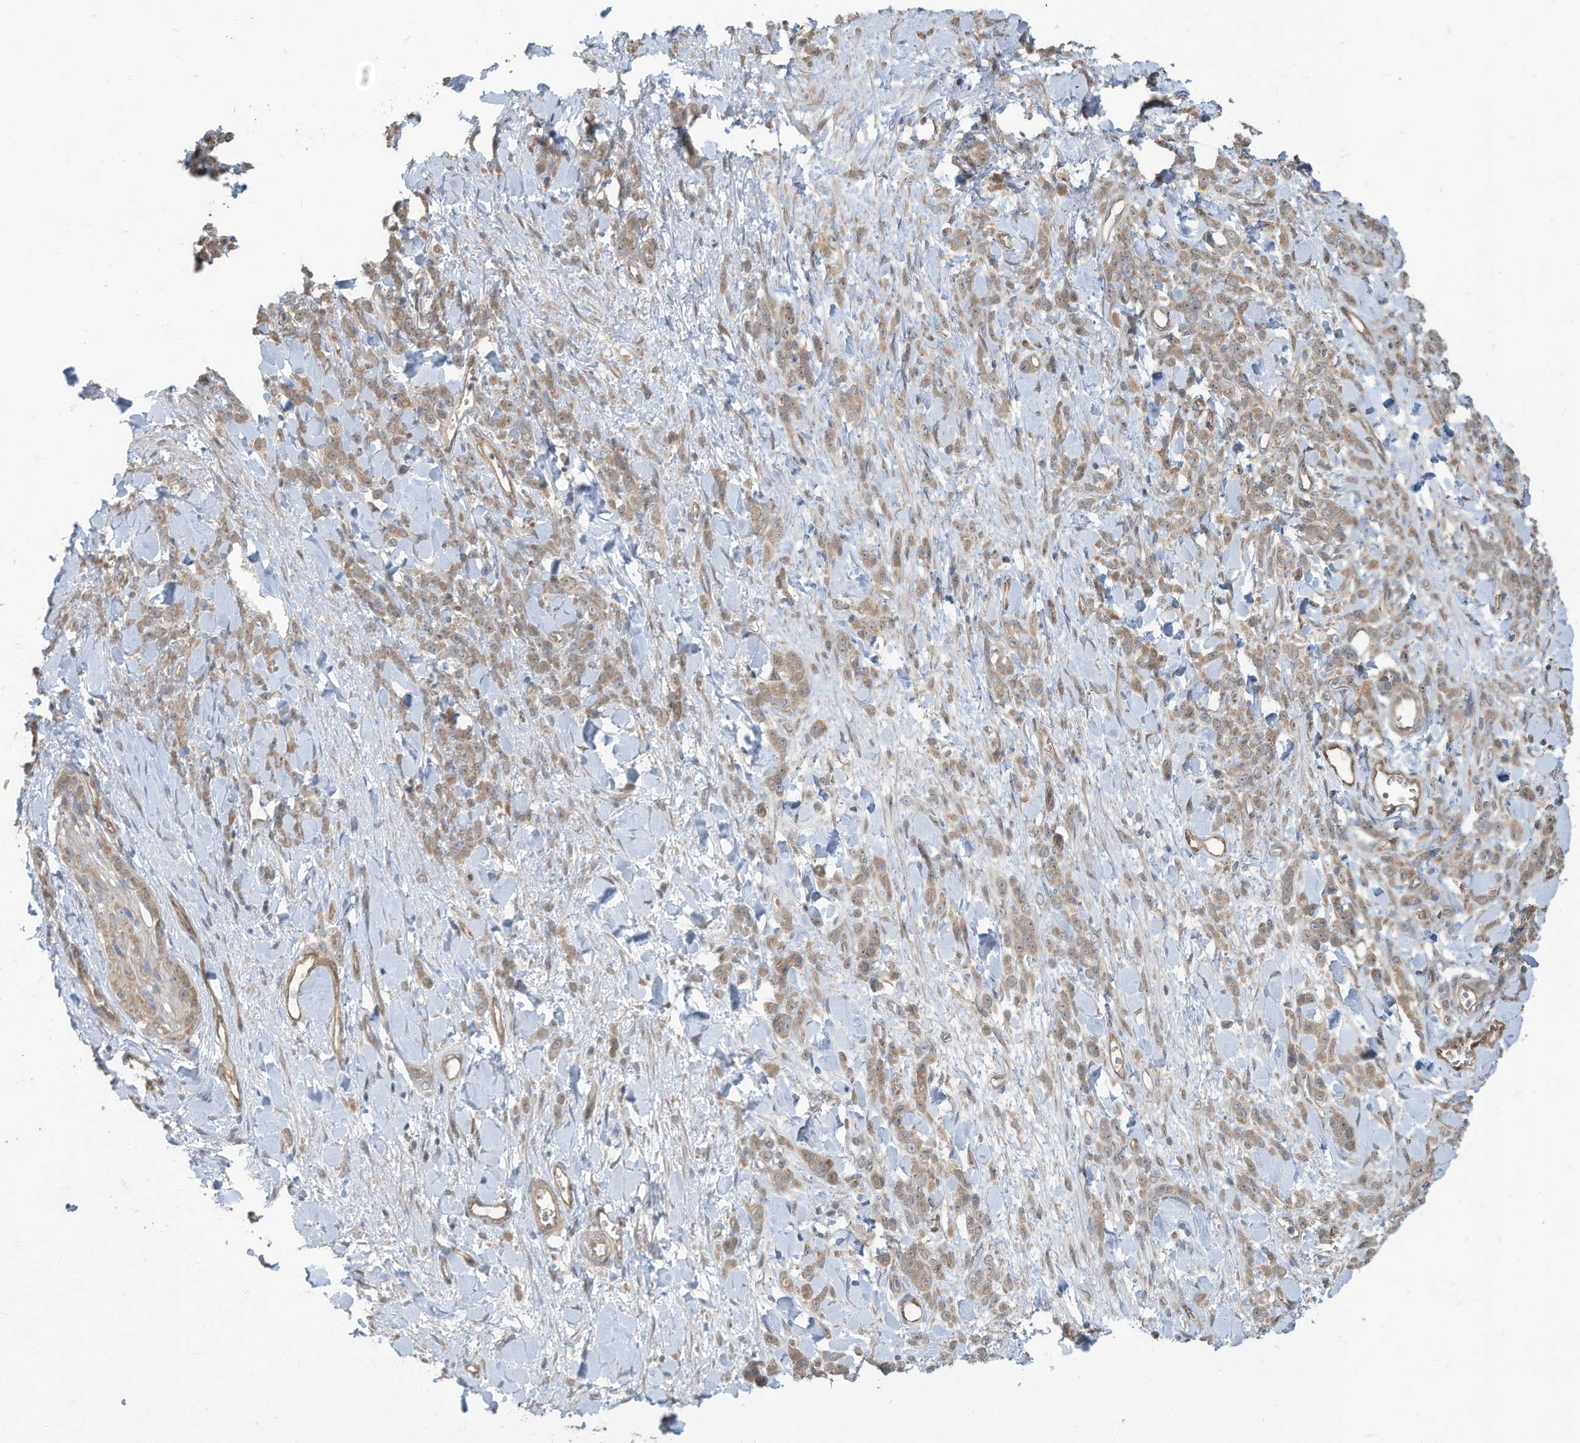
{"staining": {"intensity": "moderate", "quantity": ">75%", "location": "cytoplasmic/membranous"}, "tissue": "stomach cancer", "cell_type": "Tumor cells", "image_type": "cancer", "snomed": [{"axis": "morphology", "description": "Normal tissue, NOS"}, {"axis": "morphology", "description": "Adenocarcinoma, NOS"}, {"axis": "topography", "description": "Stomach"}], "caption": "Immunohistochemistry micrograph of neoplastic tissue: human adenocarcinoma (stomach) stained using immunohistochemistry displays medium levels of moderate protein expression localized specifically in the cytoplasmic/membranous of tumor cells, appearing as a cytoplasmic/membranous brown color.", "gene": "ERI2", "patient": {"sex": "male", "age": 82}}